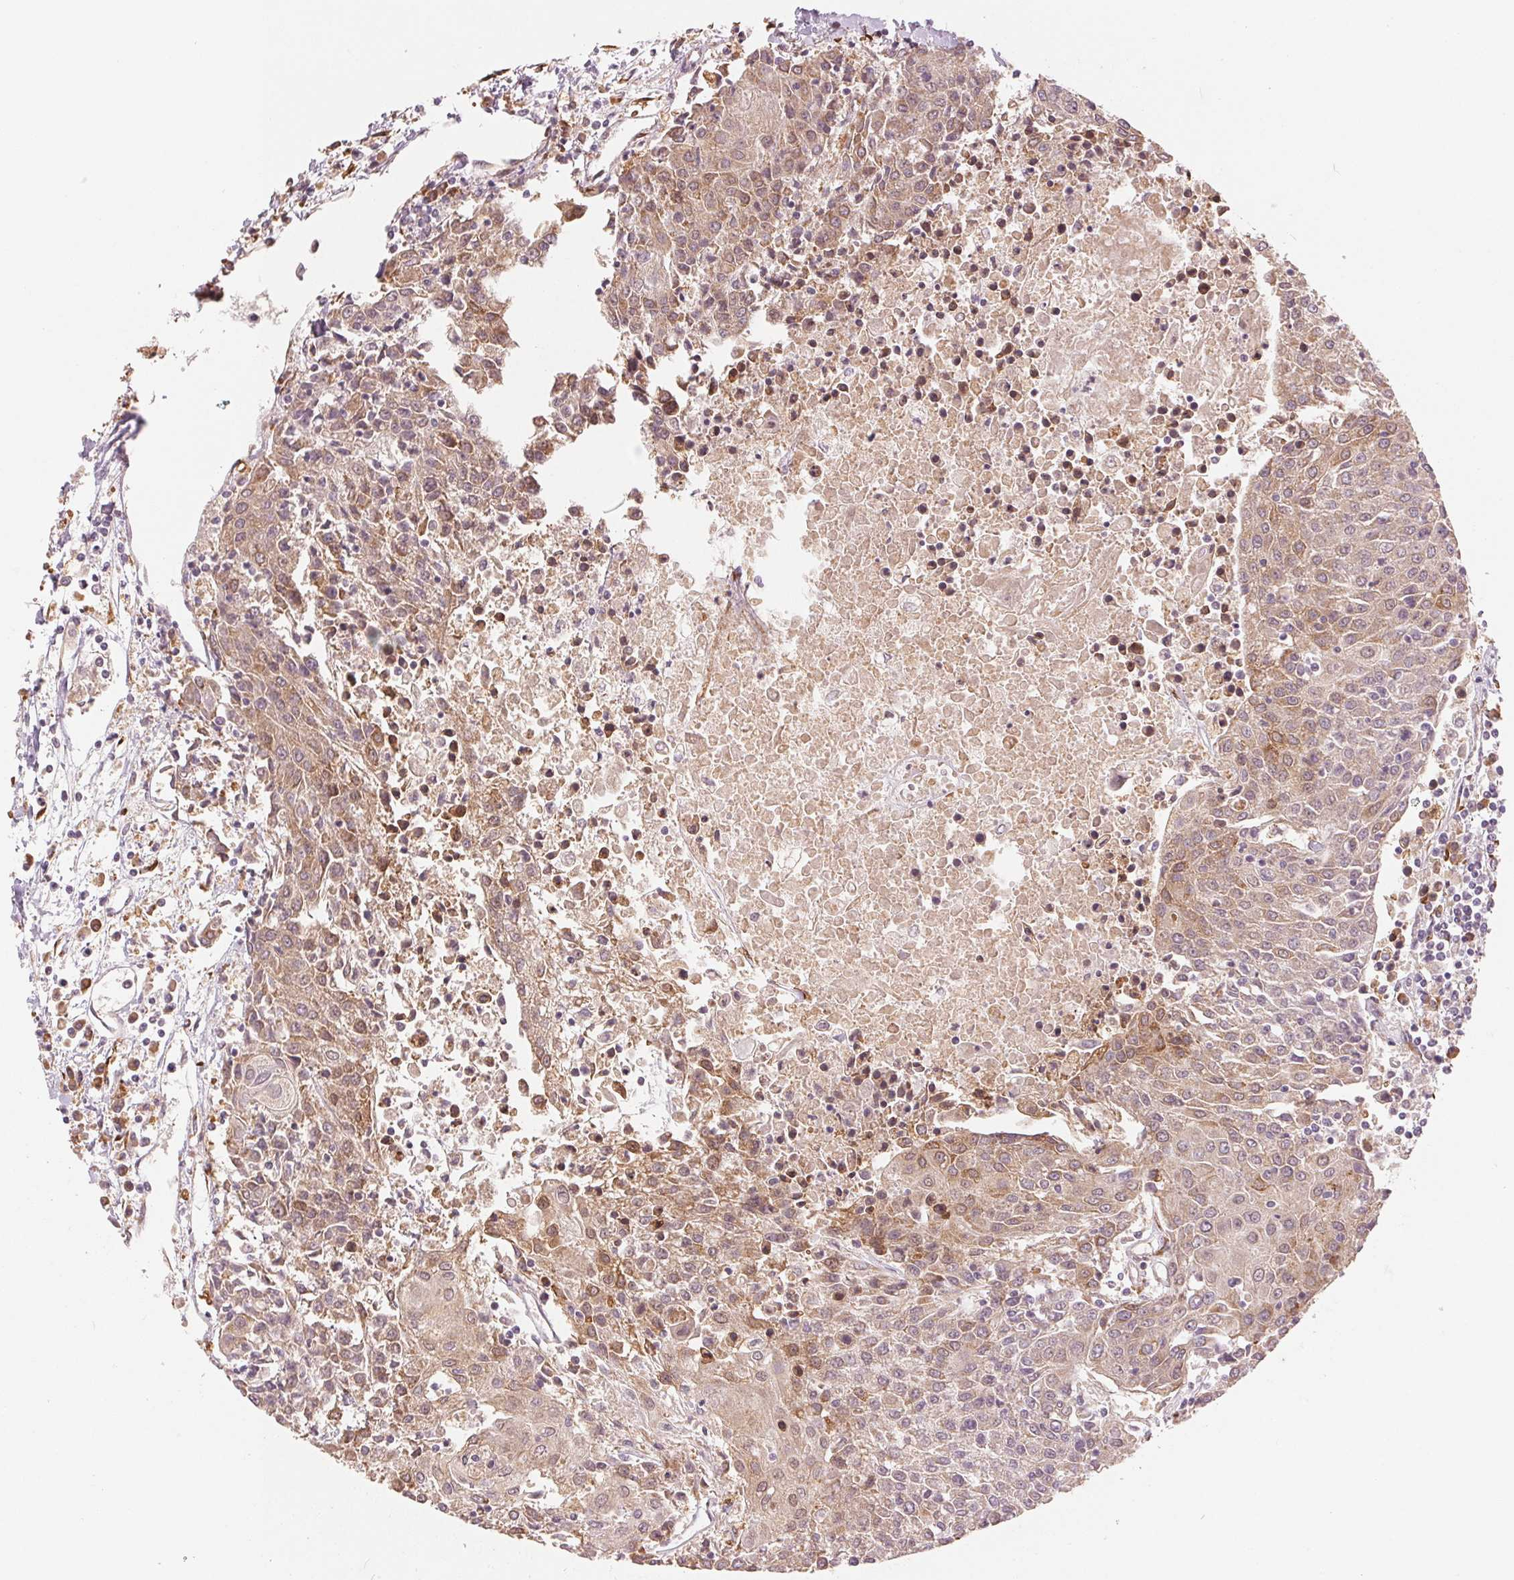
{"staining": {"intensity": "weak", "quantity": ">75%", "location": "cytoplasmic/membranous"}, "tissue": "urothelial cancer", "cell_type": "Tumor cells", "image_type": "cancer", "snomed": [{"axis": "morphology", "description": "Urothelial carcinoma, High grade"}, {"axis": "topography", "description": "Urinary bladder"}], "caption": "This micrograph displays urothelial carcinoma (high-grade) stained with IHC to label a protein in brown. The cytoplasmic/membranous of tumor cells show weak positivity for the protein. Nuclei are counter-stained blue.", "gene": "SLC20A1", "patient": {"sex": "female", "age": 85}}